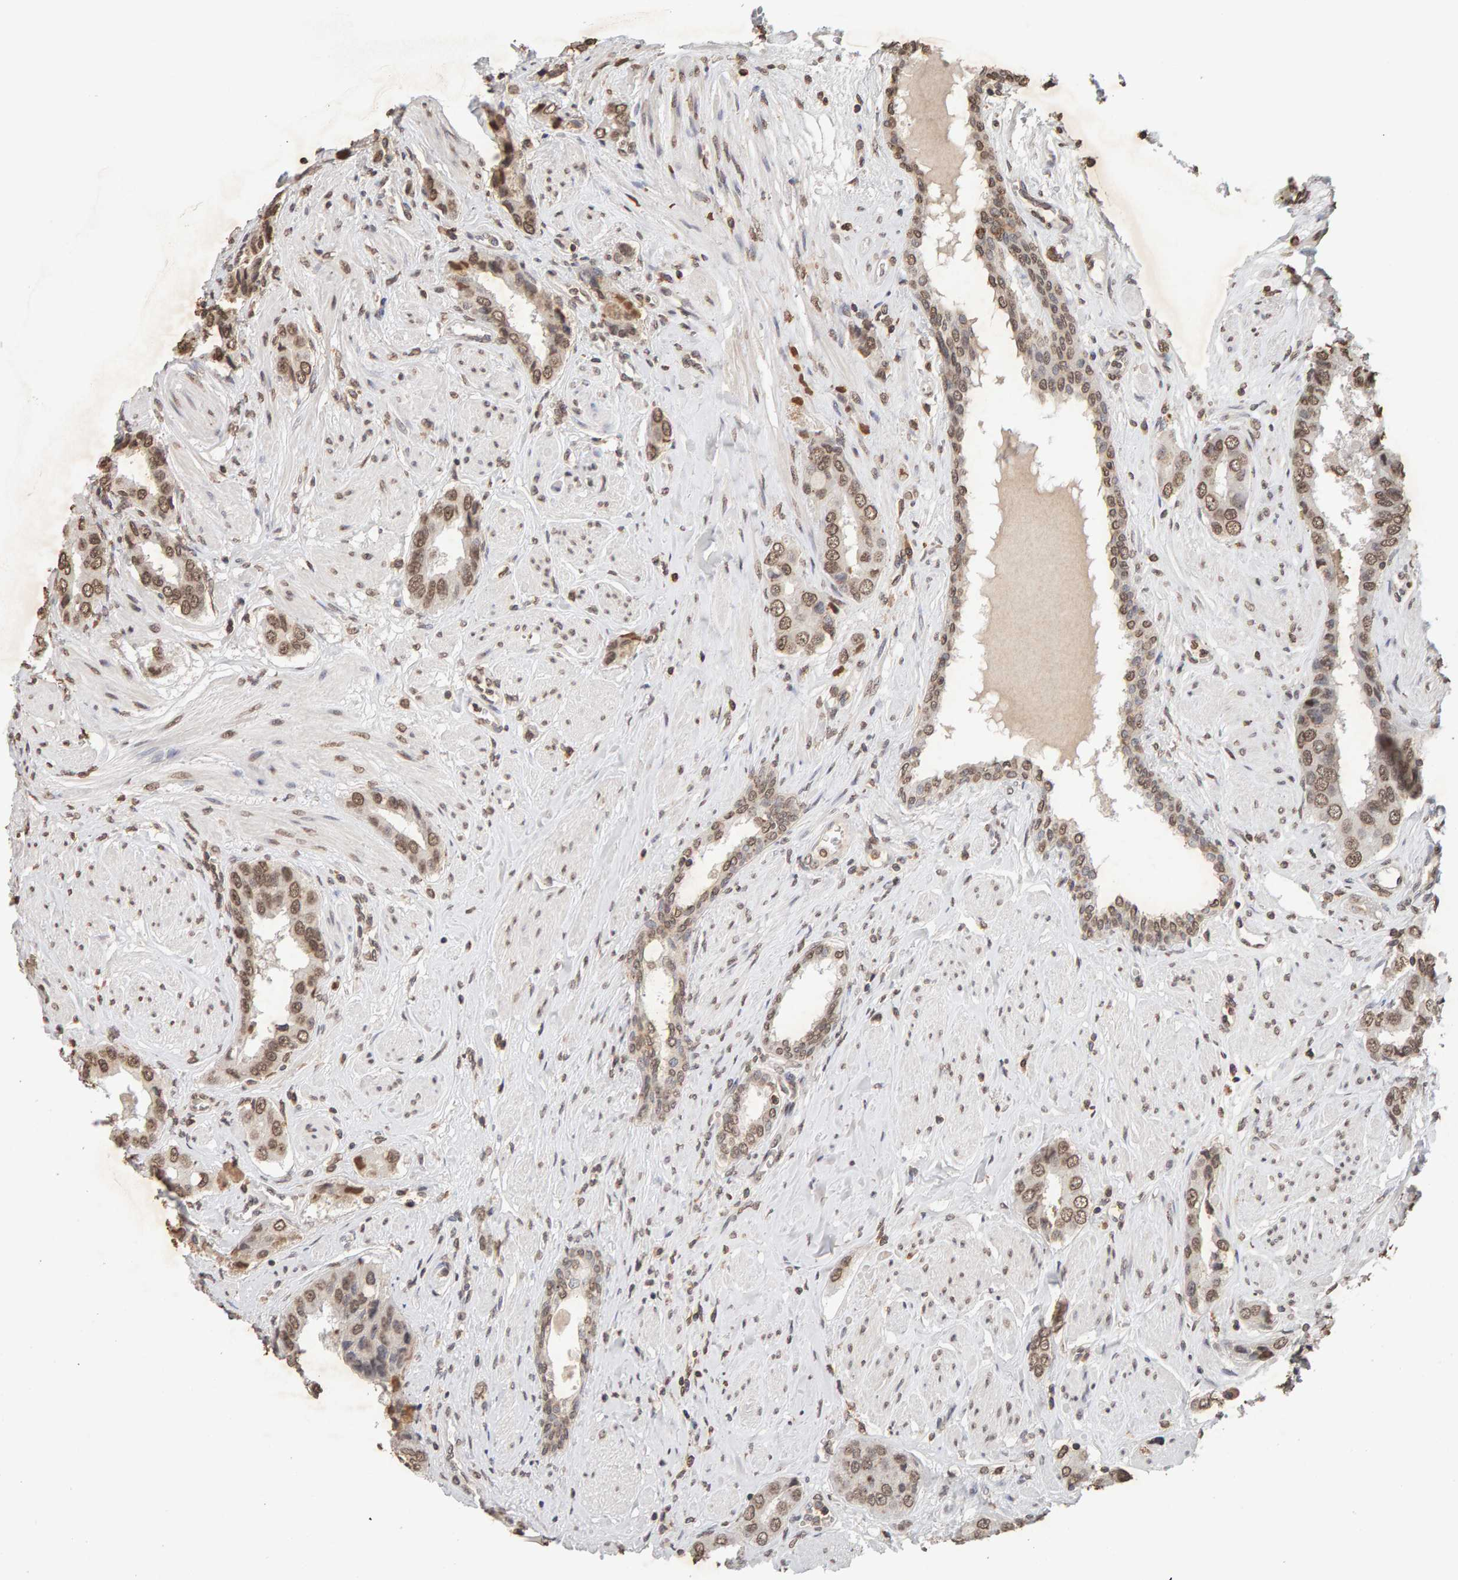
{"staining": {"intensity": "moderate", "quantity": ">75%", "location": "nuclear"}, "tissue": "prostate cancer", "cell_type": "Tumor cells", "image_type": "cancer", "snomed": [{"axis": "morphology", "description": "Adenocarcinoma, High grade"}, {"axis": "topography", "description": "Prostate"}], "caption": "IHC photomicrograph of prostate high-grade adenocarcinoma stained for a protein (brown), which demonstrates medium levels of moderate nuclear expression in about >75% of tumor cells.", "gene": "DNAJB5", "patient": {"sex": "male", "age": 52}}